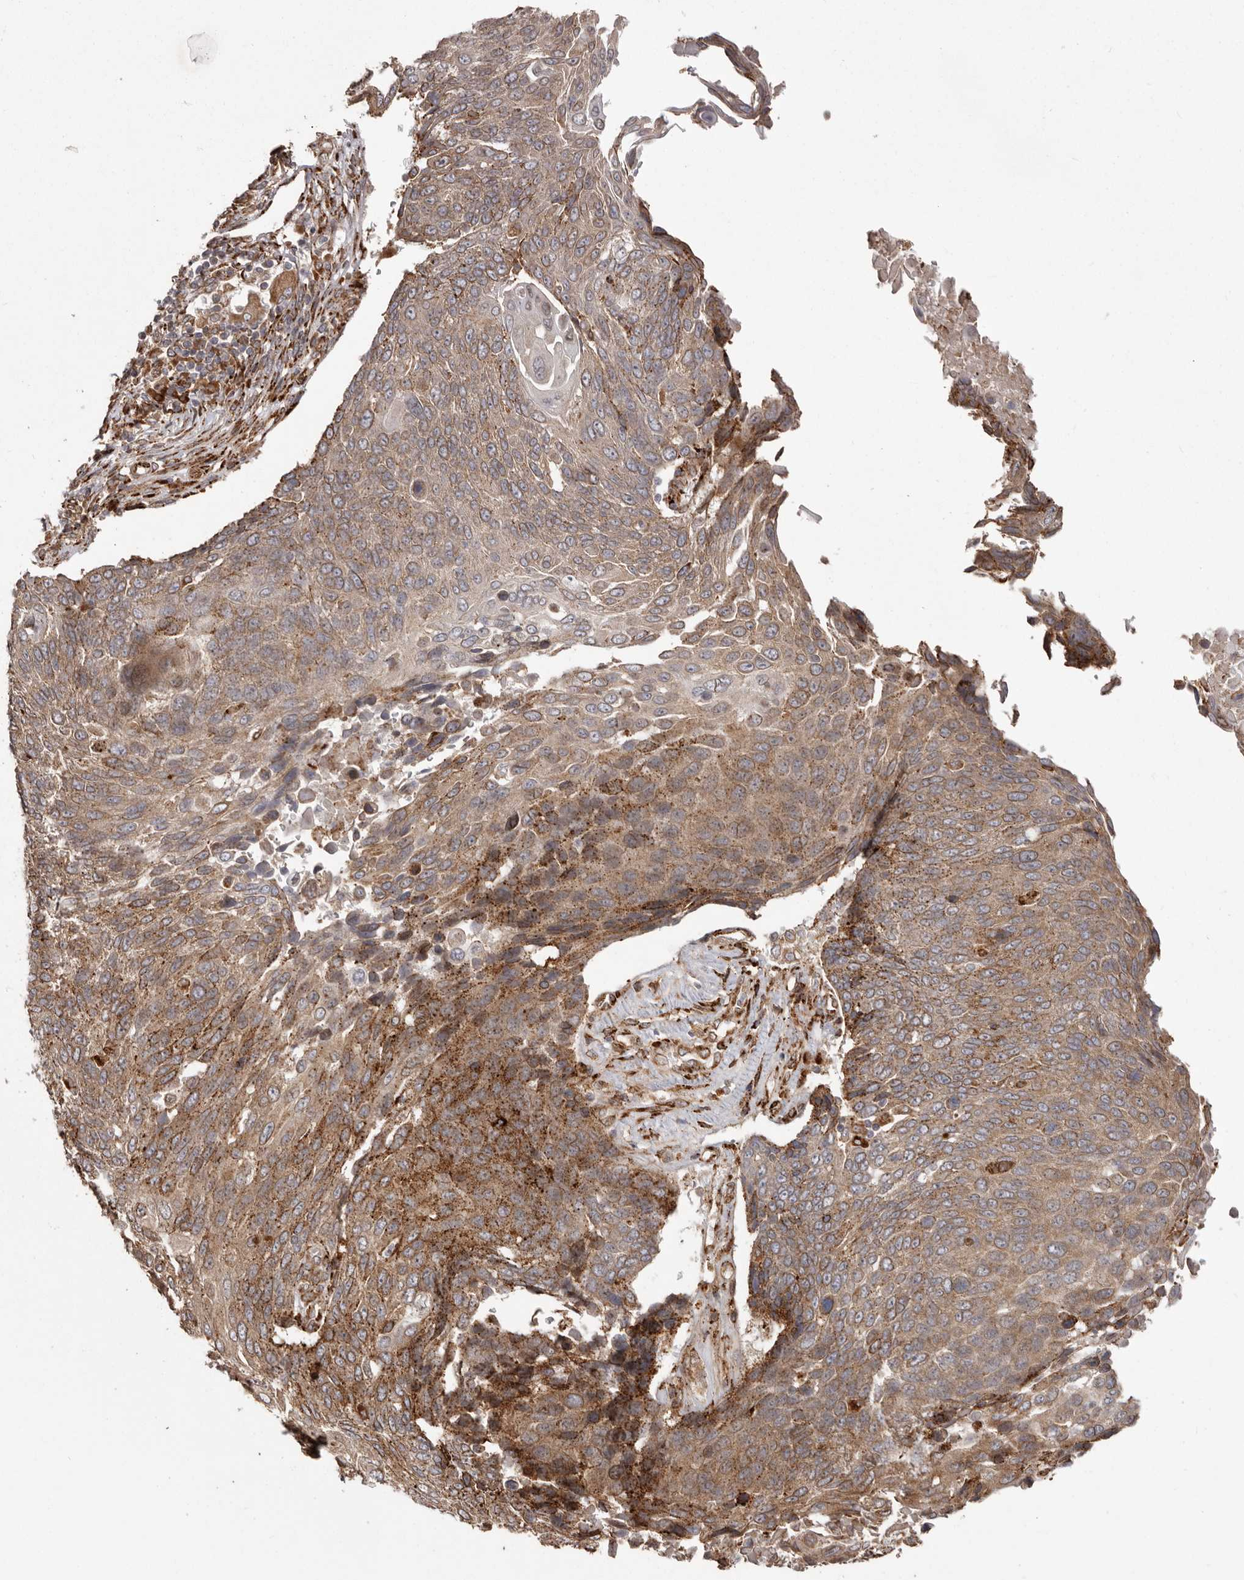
{"staining": {"intensity": "moderate", "quantity": ">75%", "location": "cytoplasmic/membranous"}, "tissue": "lung cancer", "cell_type": "Tumor cells", "image_type": "cancer", "snomed": [{"axis": "morphology", "description": "Squamous cell carcinoma, NOS"}, {"axis": "topography", "description": "Lung"}], "caption": "Human lung squamous cell carcinoma stained with a protein marker shows moderate staining in tumor cells.", "gene": "NUP43", "patient": {"sex": "male", "age": 66}}